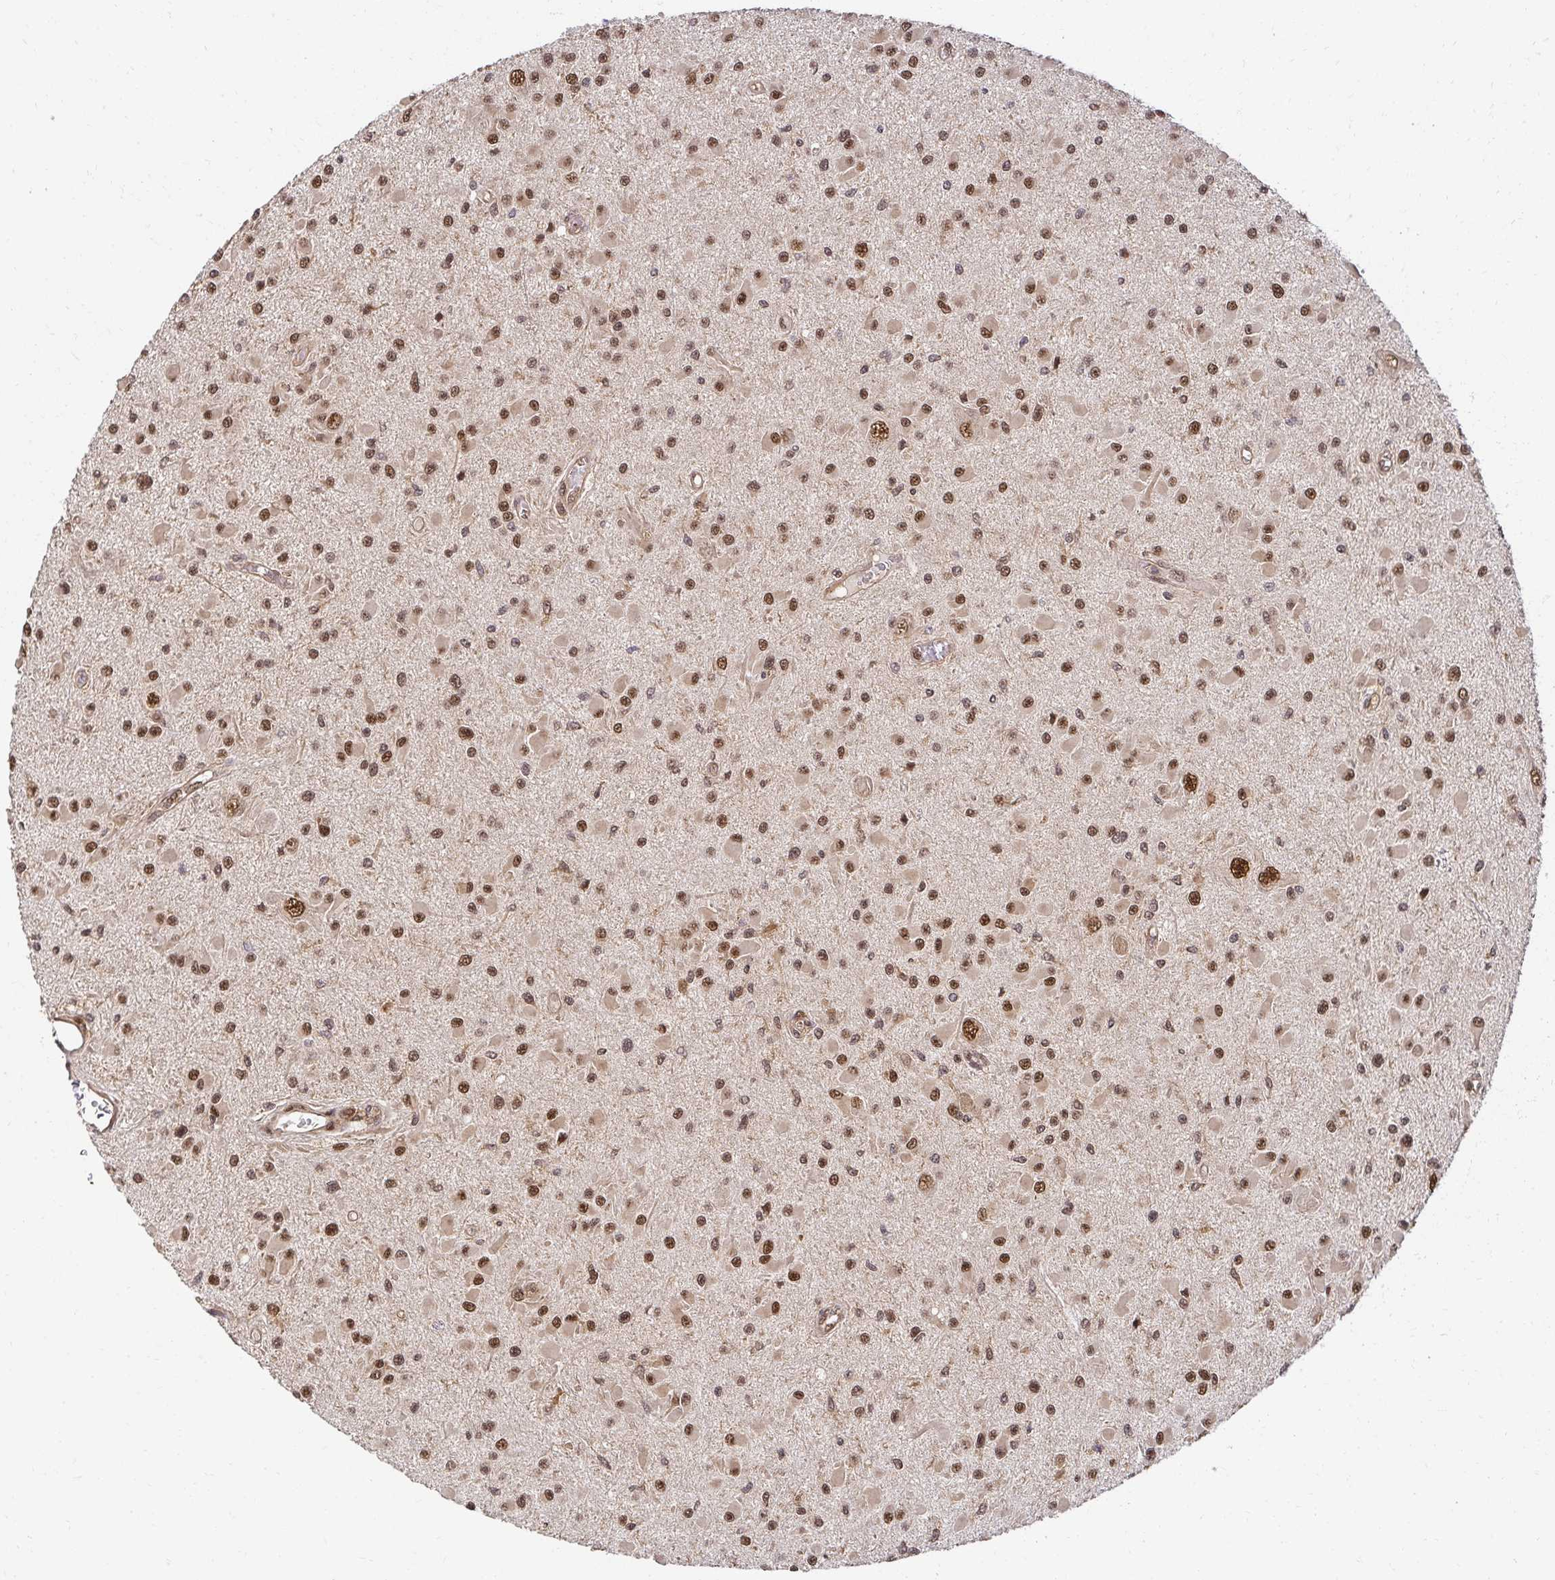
{"staining": {"intensity": "strong", "quantity": ">75%", "location": "nuclear"}, "tissue": "glioma", "cell_type": "Tumor cells", "image_type": "cancer", "snomed": [{"axis": "morphology", "description": "Glioma, malignant, High grade"}, {"axis": "topography", "description": "Brain"}], "caption": "Glioma stained with a brown dye reveals strong nuclear positive positivity in about >75% of tumor cells.", "gene": "PSMA4", "patient": {"sex": "male", "age": 54}}